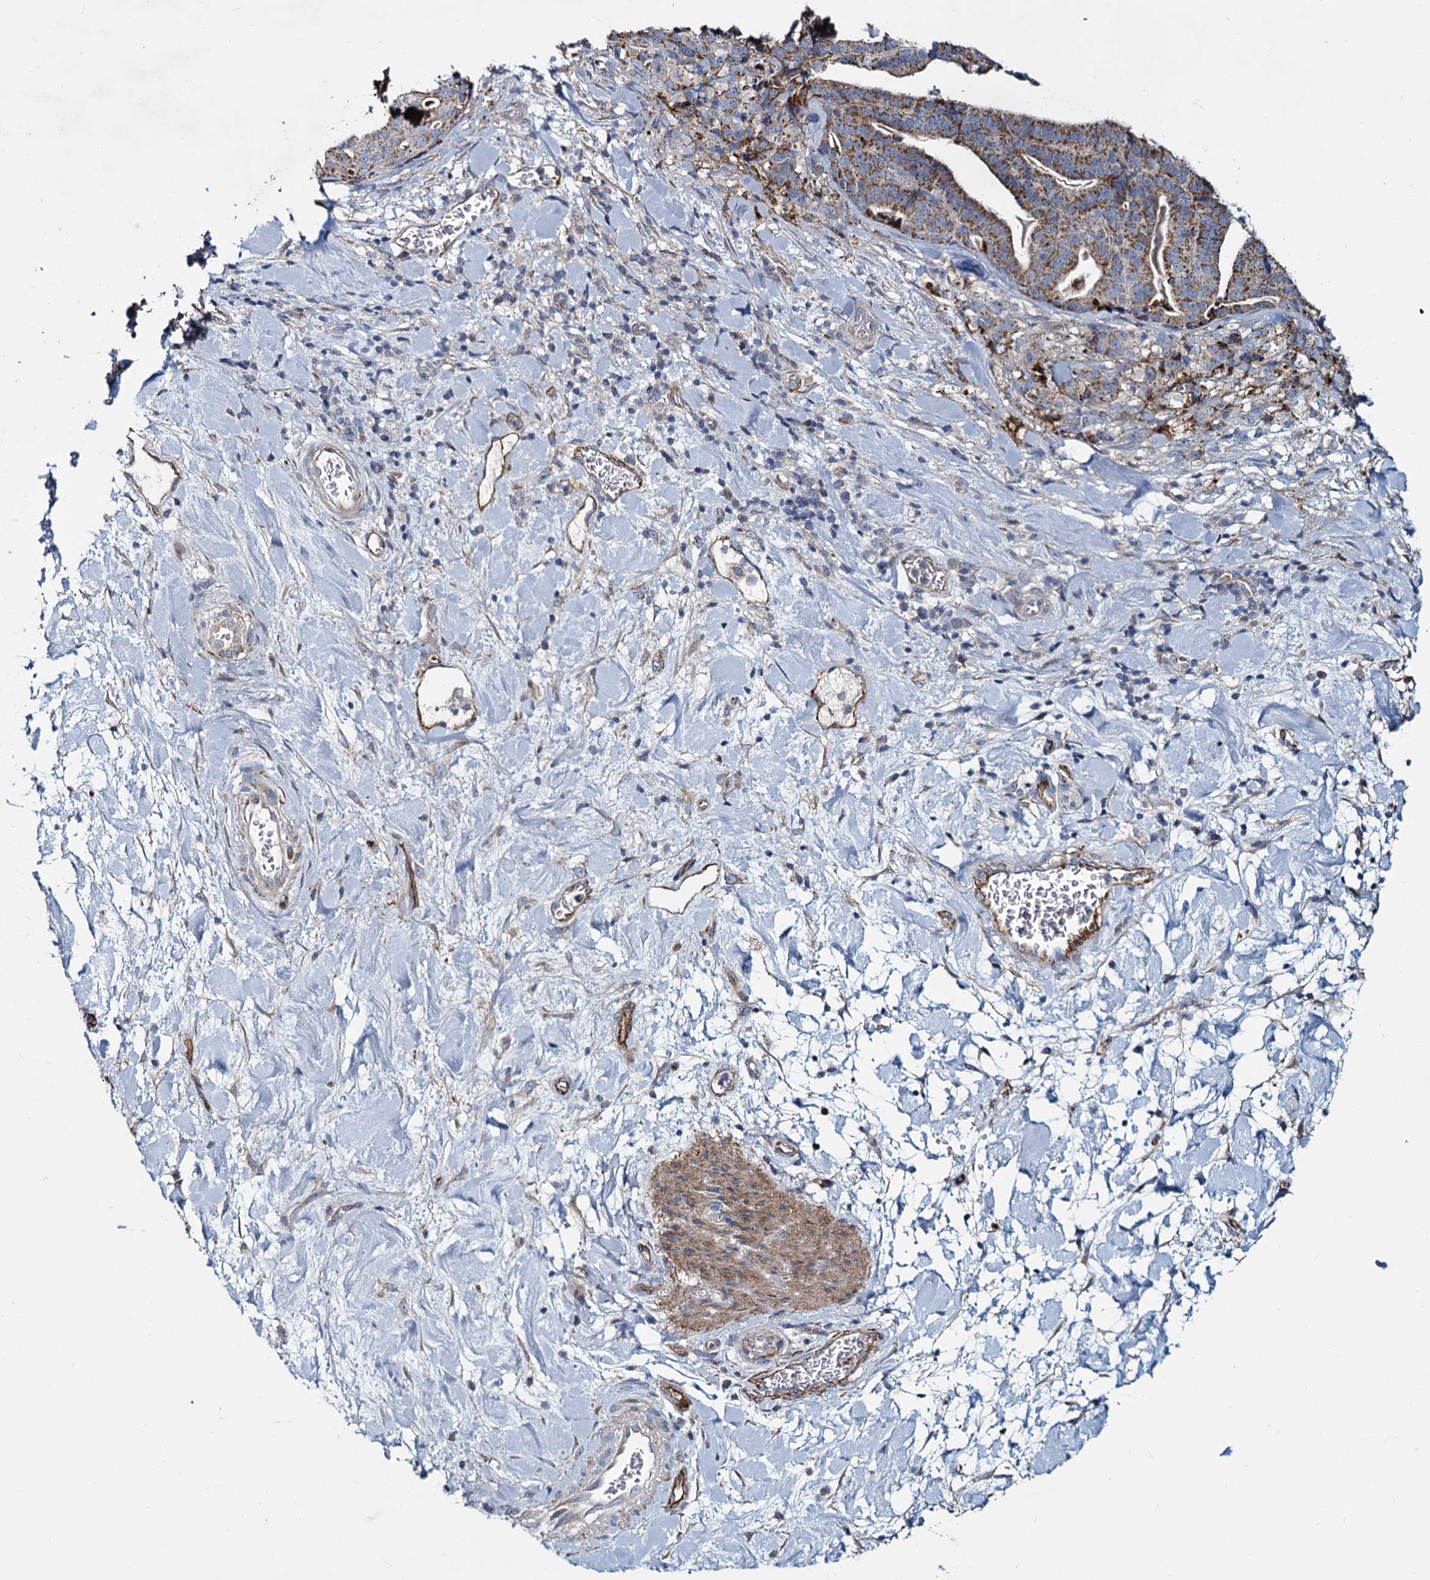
{"staining": {"intensity": "moderate", "quantity": ">75%", "location": "cytoplasmic/membranous"}, "tissue": "stomach cancer", "cell_type": "Tumor cells", "image_type": "cancer", "snomed": [{"axis": "morphology", "description": "Adenocarcinoma, NOS"}, {"axis": "topography", "description": "Stomach"}], "caption": "Protein expression by immunohistochemistry exhibits moderate cytoplasmic/membranous staining in about >75% of tumor cells in stomach cancer. Using DAB (brown) and hematoxylin (blue) stains, captured at high magnification using brightfield microscopy.", "gene": "DCUN1D2", "patient": {"sex": "male", "age": 48}}